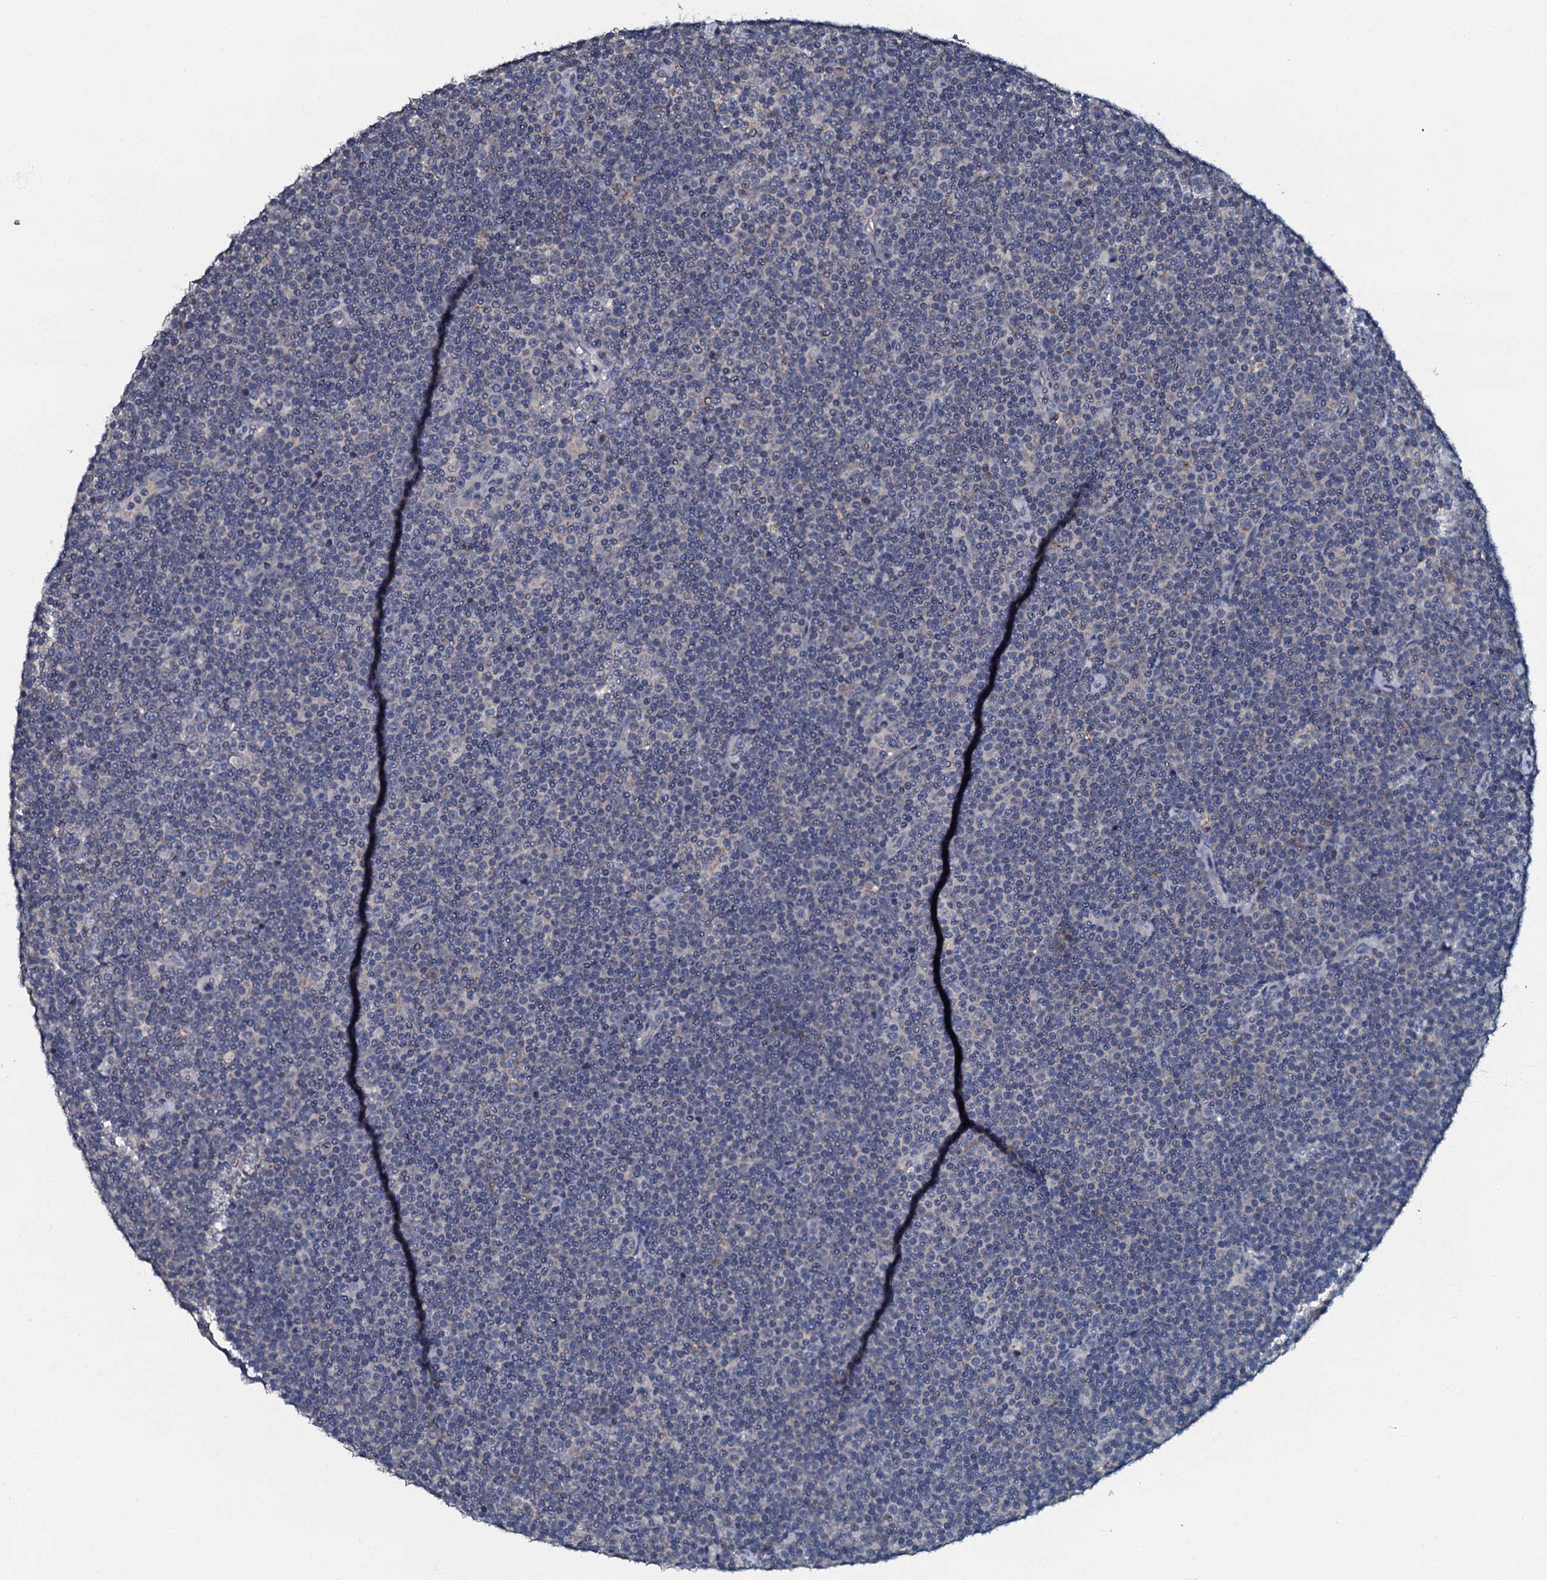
{"staining": {"intensity": "negative", "quantity": "none", "location": "none"}, "tissue": "lymphoma", "cell_type": "Tumor cells", "image_type": "cancer", "snomed": [{"axis": "morphology", "description": "Malignant lymphoma, non-Hodgkin's type, Low grade"}, {"axis": "topography", "description": "Lymph node"}], "caption": "Lymphoma was stained to show a protein in brown. There is no significant positivity in tumor cells. (DAB IHC, high magnification).", "gene": "OLAH", "patient": {"sex": "female", "age": 67}}